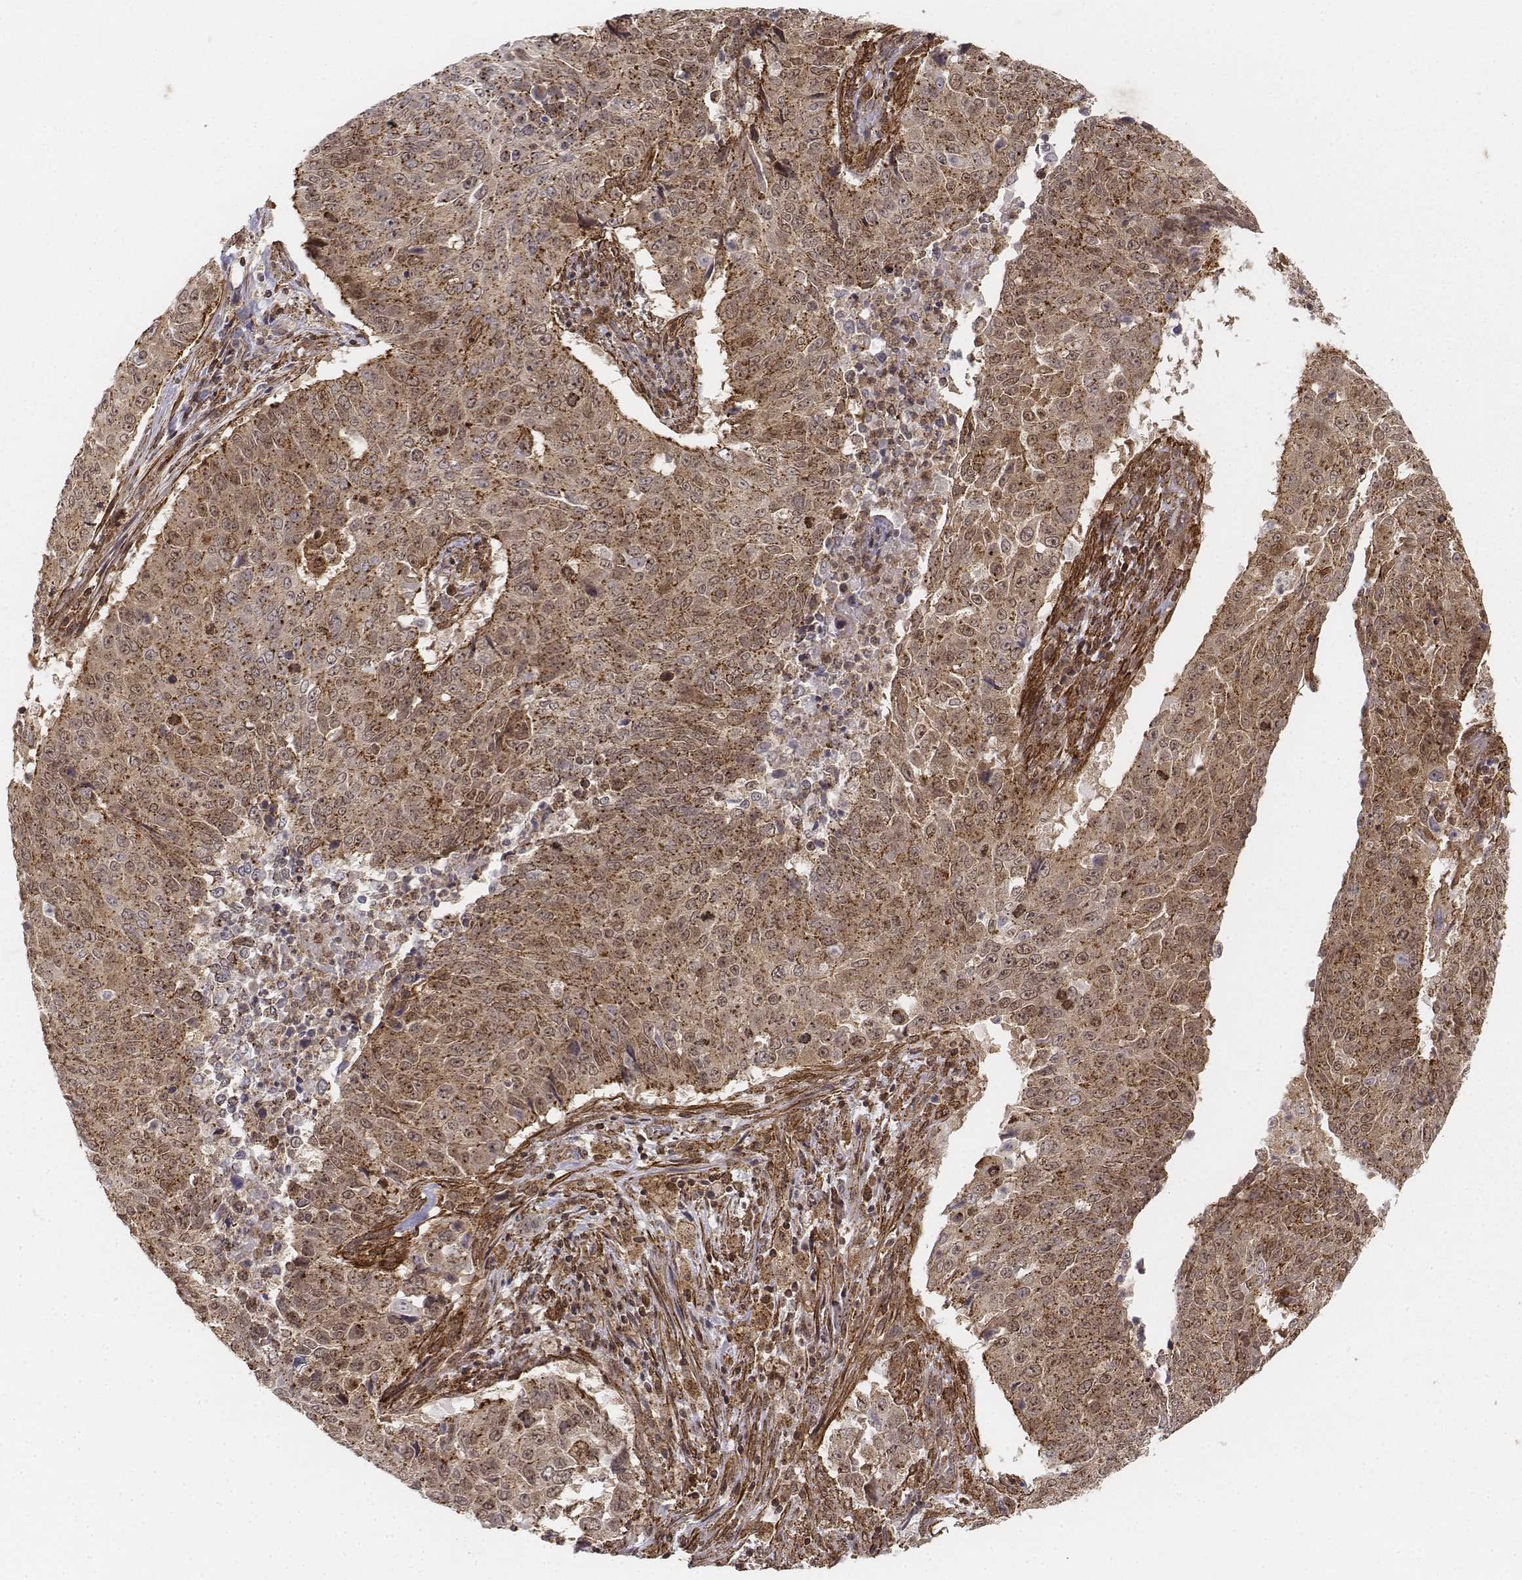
{"staining": {"intensity": "moderate", "quantity": ">75%", "location": "cytoplasmic/membranous,nuclear"}, "tissue": "lung cancer", "cell_type": "Tumor cells", "image_type": "cancer", "snomed": [{"axis": "morphology", "description": "Normal tissue, NOS"}, {"axis": "morphology", "description": "Squamous cell carcinoma, NOS"}, {"axis": "topography", "description": "Bronchus"}, {"axis": "topography", "description": "Lung"}], "caption": "Immunohistochemistry (DAB (3,3'-diaminobenzidine)) staining of squamous cell carcinoma (lung) exhibits moderate cytoplasmic/membranous and nuclear protein positivity in about >75% of tumor cells.", "gene": "ZFYVE19", "patient": {"sex": "male", "age": 64}}